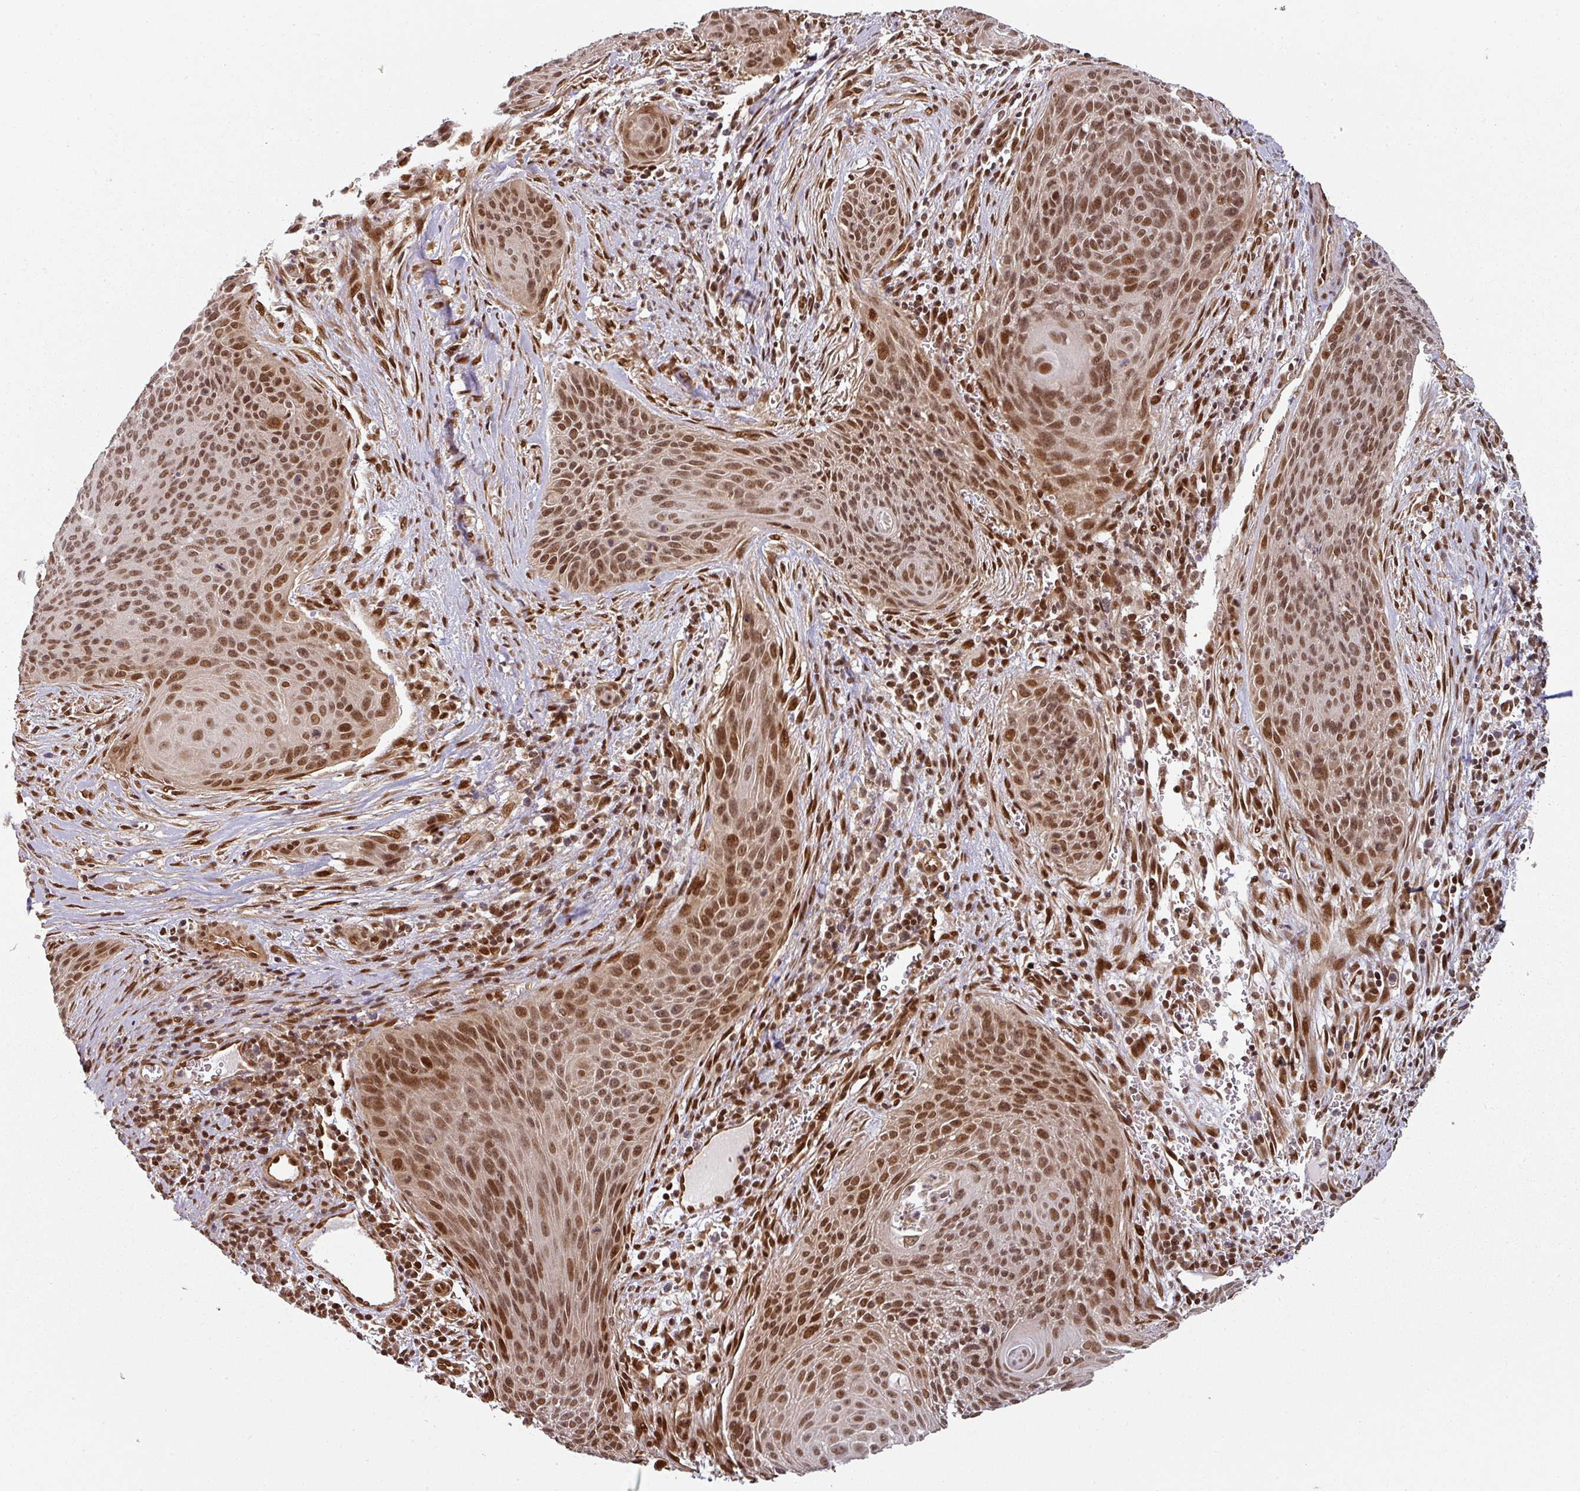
{"staining": {"intensity": "moderate", "quantity": ">75%", "location": "nuclear"}, "tissue": "cervical cancer", "cell_type": "Tumor cells", "image_type": "cancer", "snomed": [{"axis": "morphology", "description": "Squamous cell carcinoma, NOS"}, {"axis": "topography", "description": "Cervix"}], "caption": "Immunohistochemistry of human cervical cancer reveals medium levels of moderate nuclear positivity in approximately >75% of tumor cells. Using DAB (brown) and hematoxylin (blue) stains, captured at high magnification using brightfield microscopy.", "gene": "SIK3", "patient": {"sex": "female", "age": 55}}